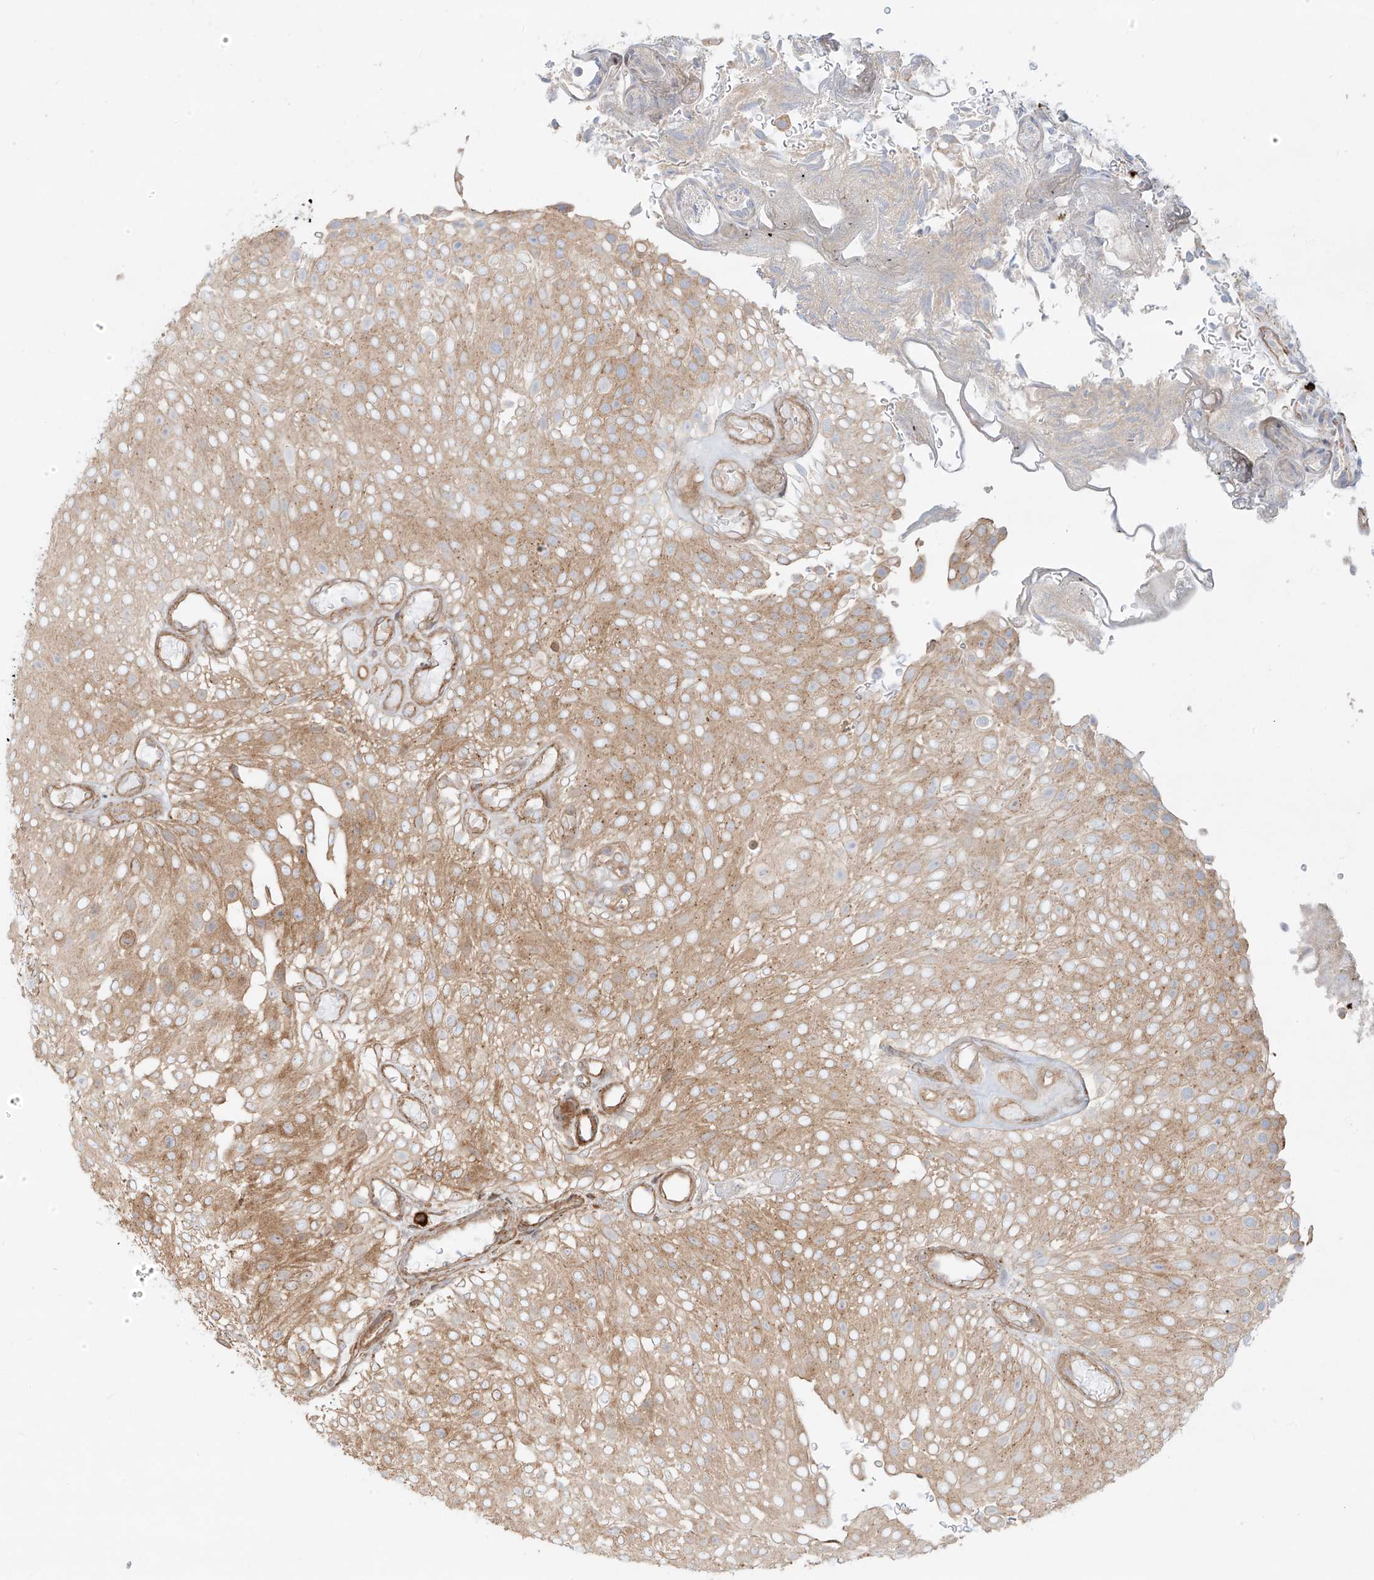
{"staining": {"intensity": "moderate", "quantity": ">75%", "location": "cytoplasmic/membranous"}, "tissue": "urothelial cancer", "cell_type": "Tumor cells", "image_type": "cancer", "snomed": [{"axis": "morphology", "description": "Urothelial carcinoma, Low grade"}, {"axis": "topography", "description": "Urinary bladder"}], "caption": "The photomicrograph displays immunohistochemical staining of urothelial carcinoma (low-grade). There is moderate cytoplasmic/membranous expression is seen in approximately >75% of tumor cells.", "gene": "ZNF287", "patient": {"sex": "male", "age": 78}}